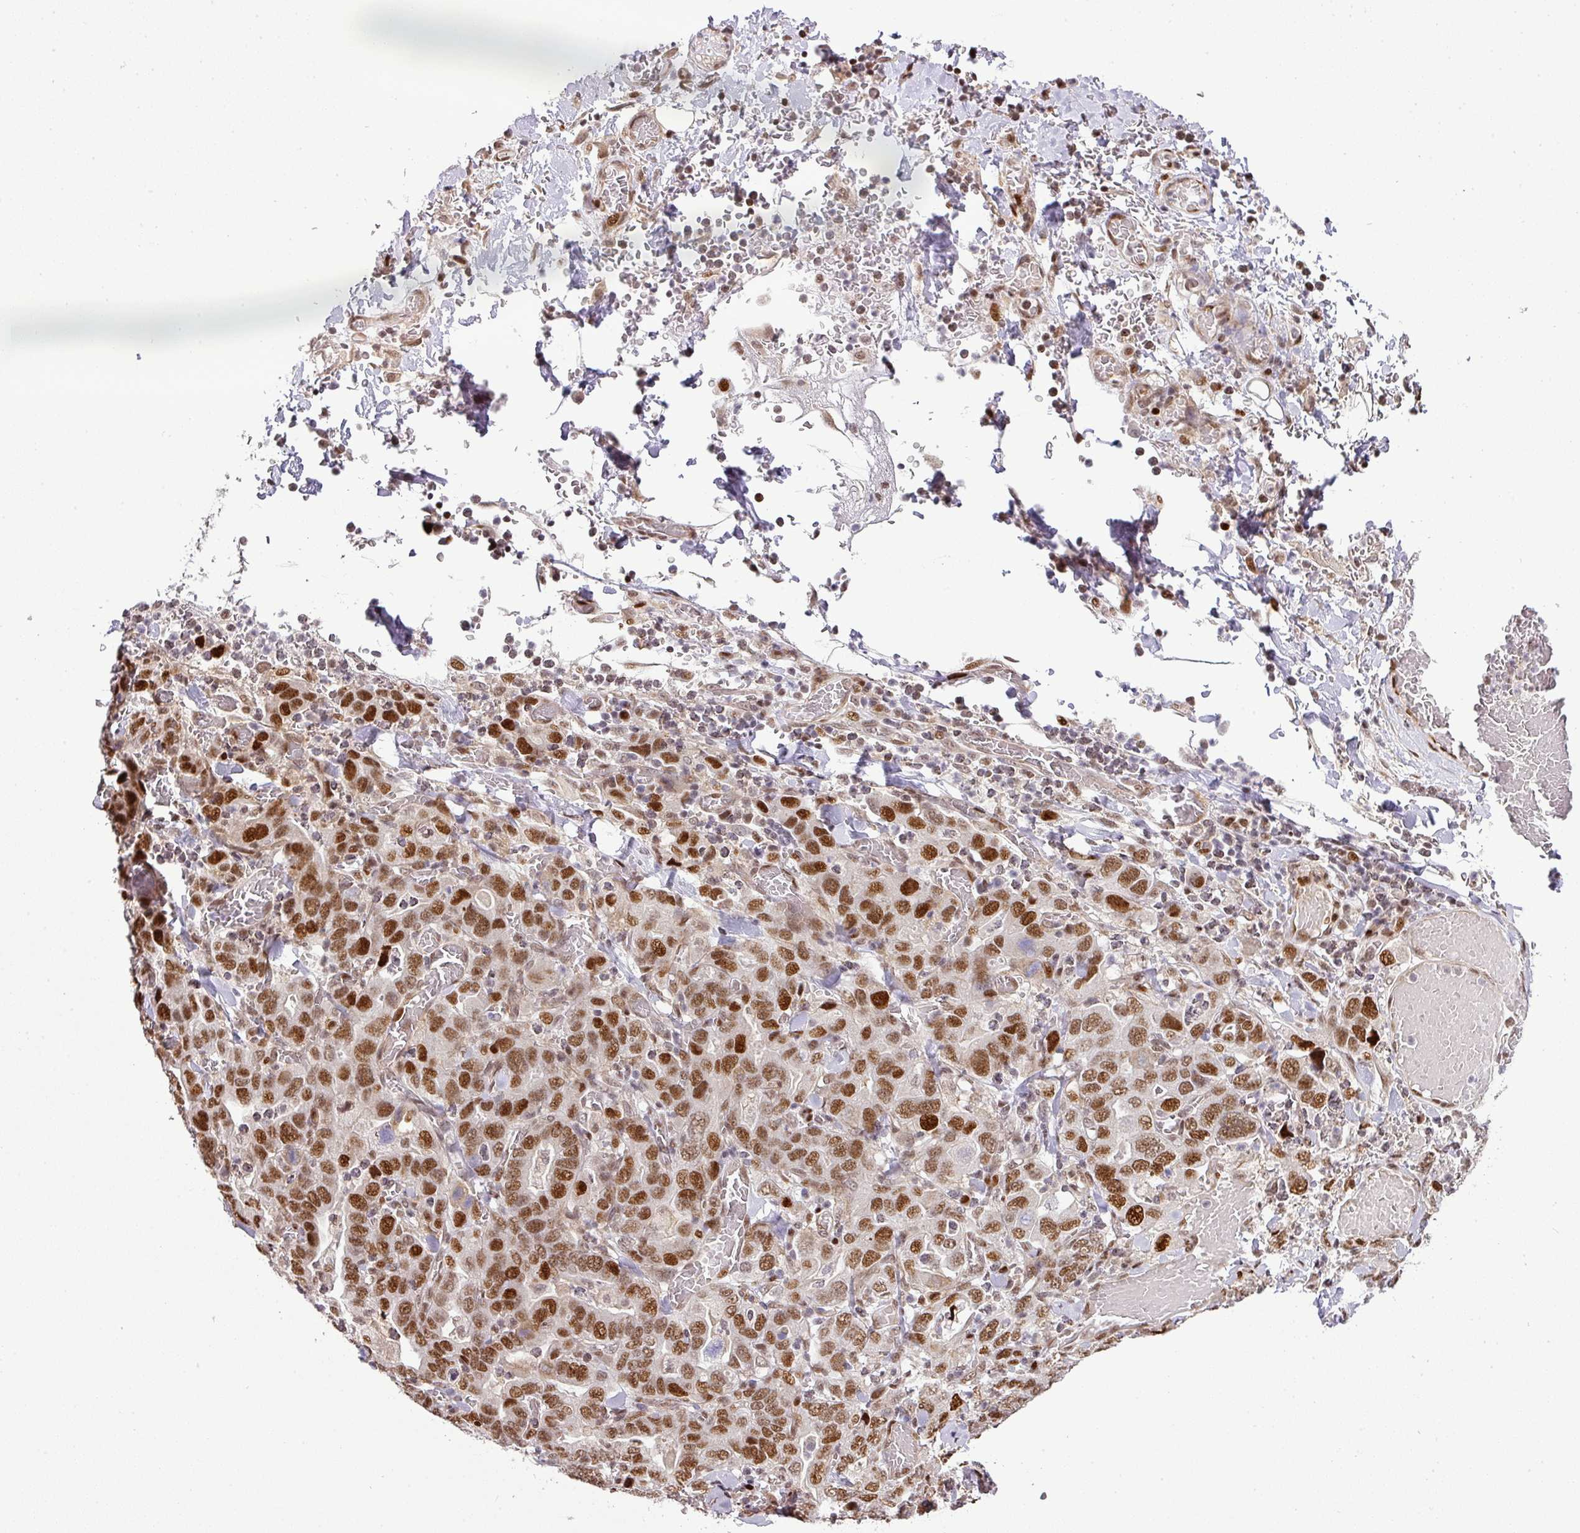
{"staining": {"intensity": "strong", "quantity": ">75%", "location": "nuclear"}, "tissue": "stomach cancer", "cell_type": "Tumor cells", "image_type": "cancer", "snomed": [{"axis": "morphology", "description": "Adenocarcinoma, NOS"}, {"axis": "topography", "description": "Stomach, upper"}, {"axis": "topography", "description": "Stomach"}], "caption": "Adenocarcinoma (stomach) stained with a brown dye displays strong nuclear positive positivity in about >75% of tumor cells.", "gene": "MYSM1", "patient": {"sex": "male", "age": 62}}